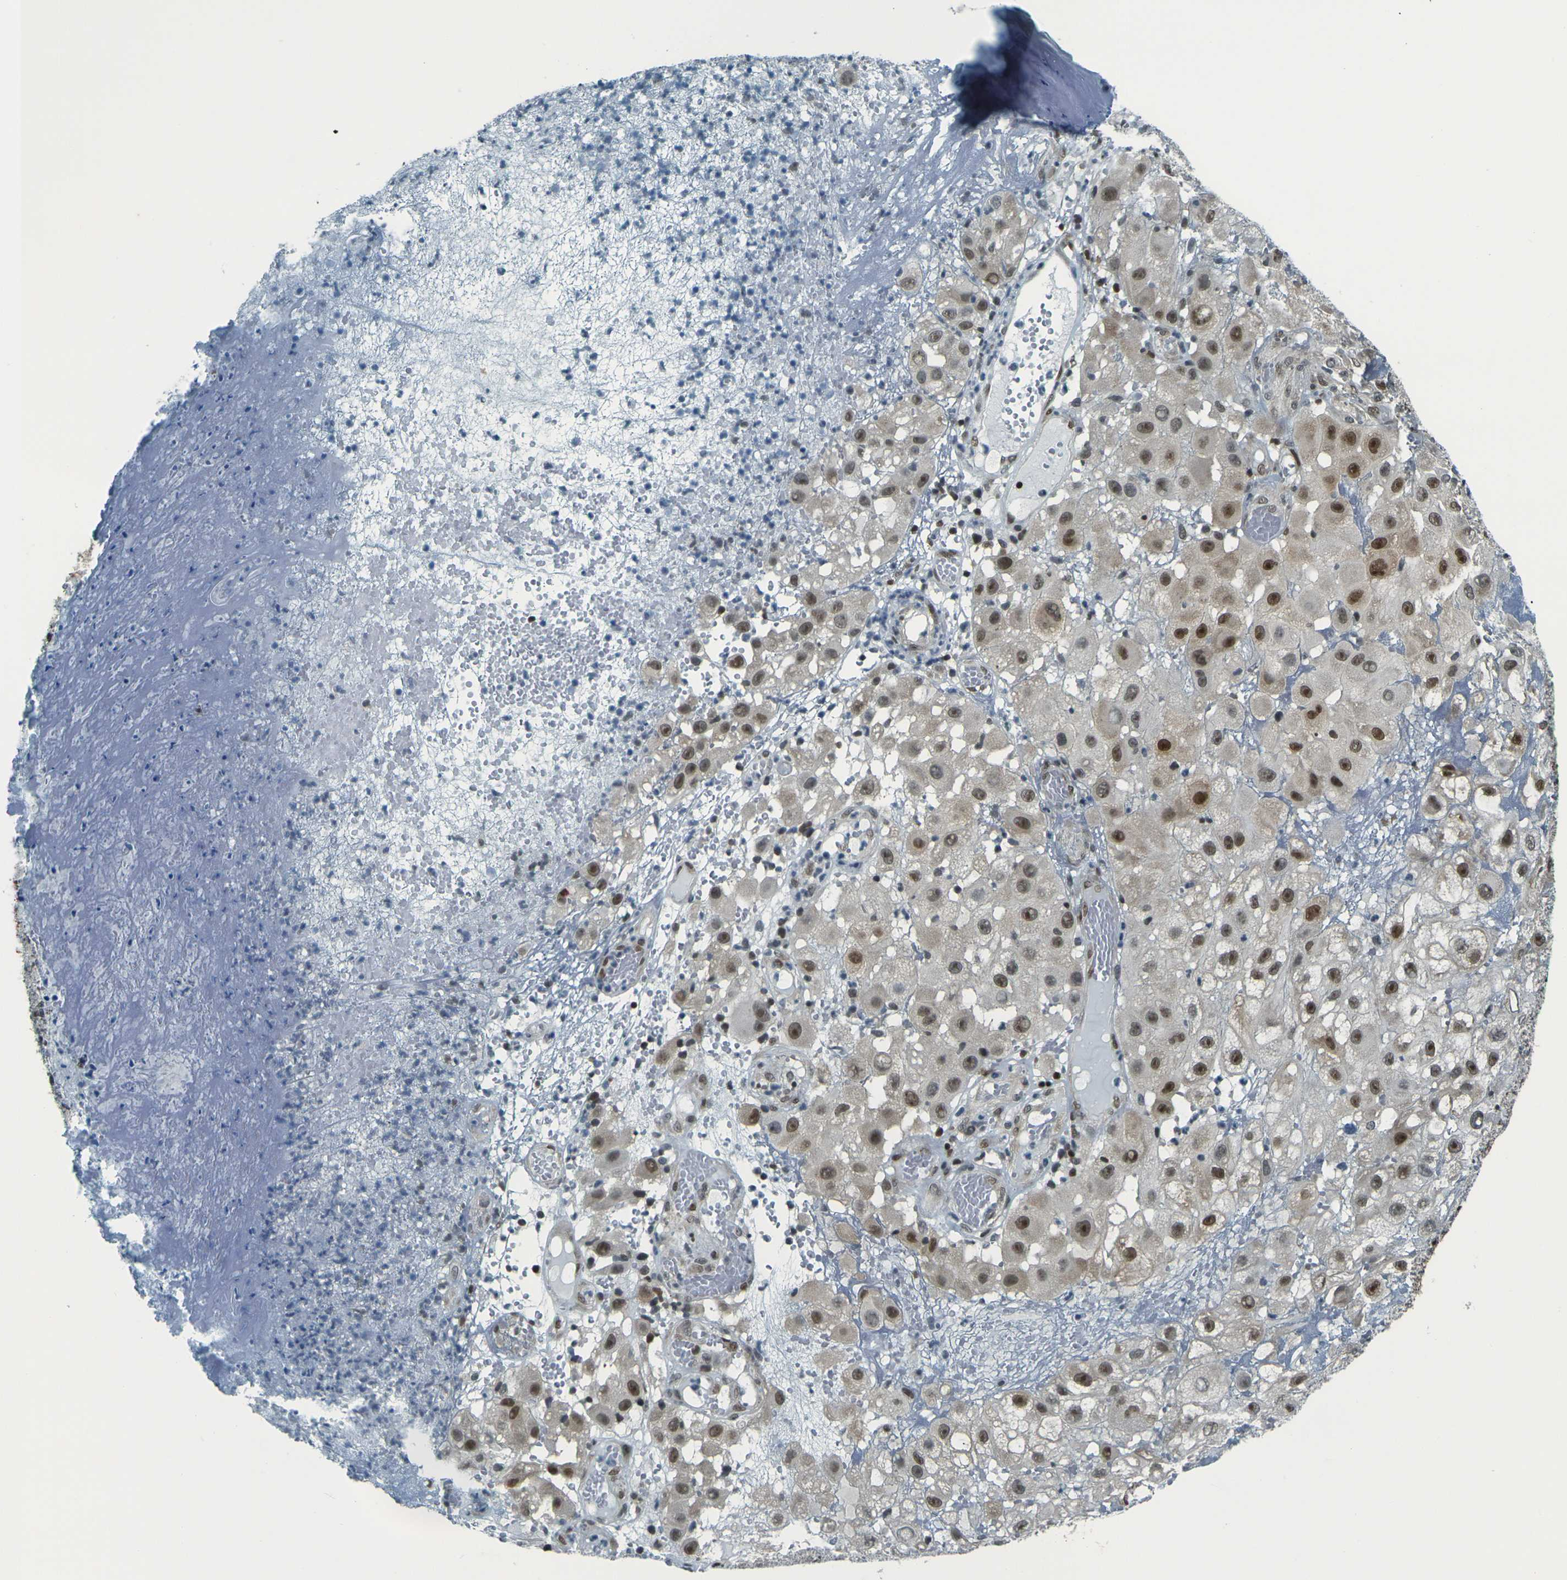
{"staining": {"intensity": "strong", "quantity": "25%-75%", "location": "nuclear"}, "tissue": "melanoma", "cell_type": "Tumor cells", "image_type": "cancer", "snomed": [{"axis": "morphology", "description": "Malignant melanoma, NOS"}, {"axis": "topography", "description": "Skin"}], "caption": "Brown immunohistochemical staining in human malignant melanoma exhibits strong nuclear positivity in approximately 25%-75% of tumor cells.", "gene": "NHEJ1", "patient": {"sex": "female", "age": 81}}